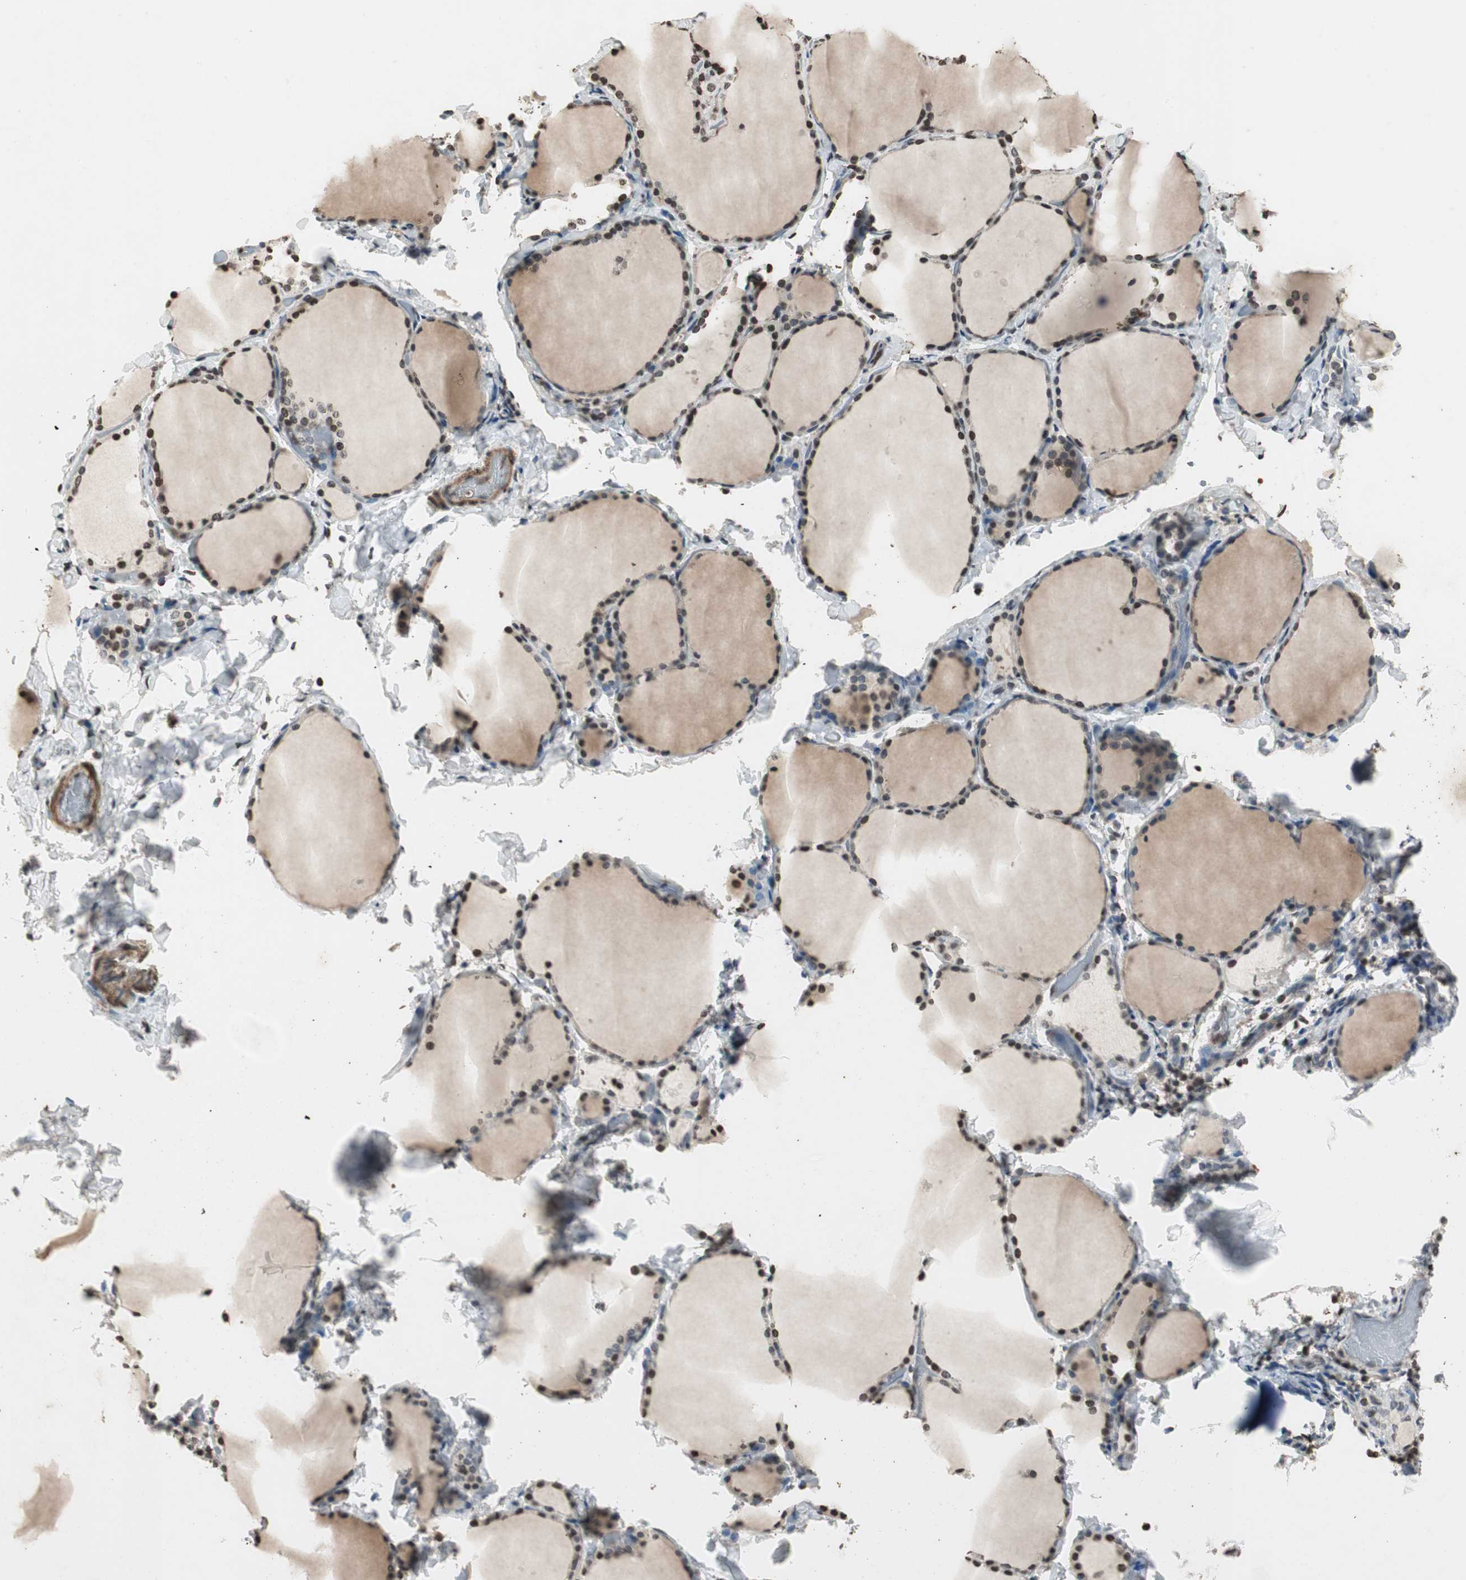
{"staining": {"intensity": "weak", "quantity": "25%-75%", "location": "cytoplasmic/membranous,nuclear"}, "tissue": "thyroid gland", "cell_type": "Glandular cells", "image_type": "normal", "snomed": [{"axis": "morphology", "description": "Normal tissue, NOS"}, {"axis": "morphology", "description": "Papillary adenocarcinoma, NOS"}, {"axis": "topography", "description": "Thyroid gland"}], "caption": "A brown stain labels weak cytoplasmic/membranous,nuclear positivity of a protein in glandular cells of unremarkable human thyroid gland. (Brightfield microscopy of DAB IHC at high magnification).", "gene": "PRKG1", "patient": {"sex": "female", "age": 30}}